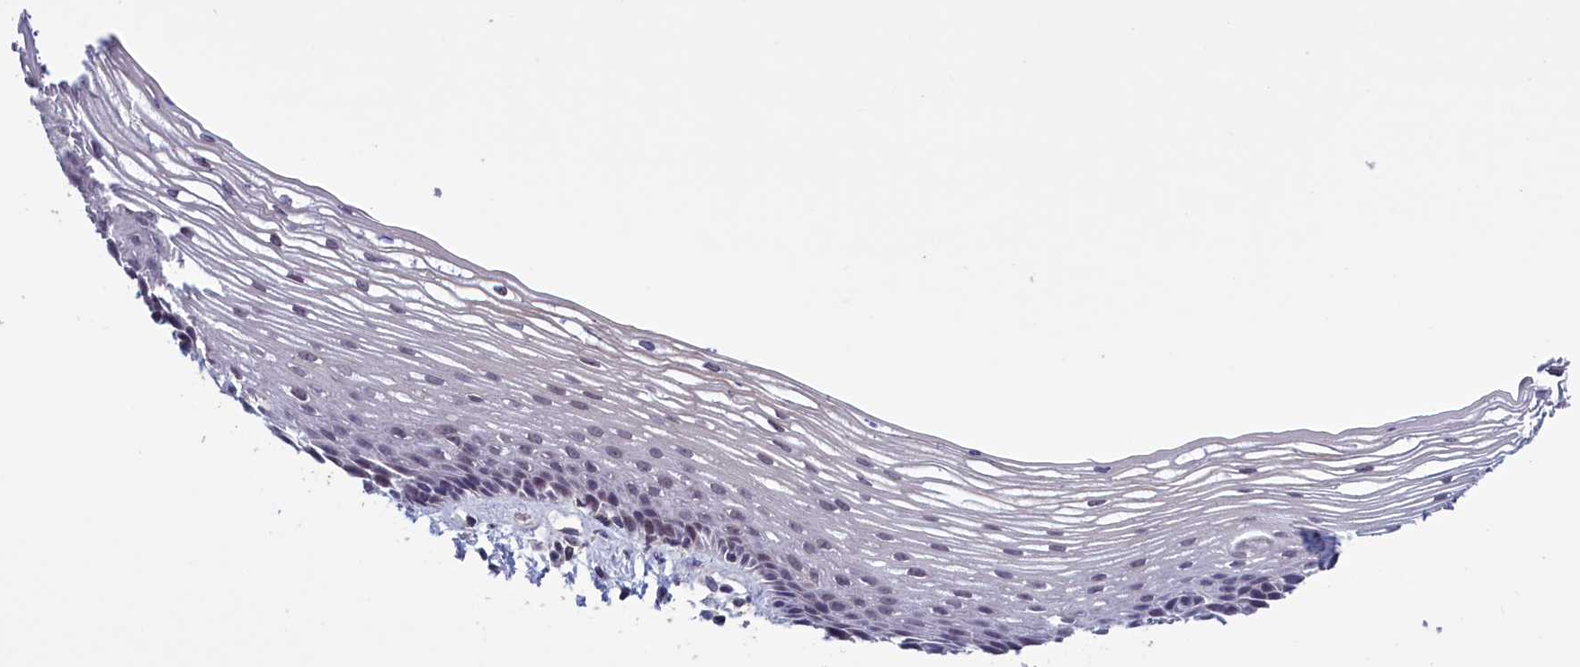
{"staining": {"intensity": "weak", "quantity": "25%-75%", "location": "nuclear"}, "tissue": "vagina", "cell_type": "Squamous epithelial cells", "image_type": "normal", "snomed": [{"axis": "morphology", "description": "Normal tissue, NOS"}, {"axis": "topography", "description": "Vagina"}], "caption": "Immunohistochemistry micrograph of benign vagina stained for a protein (brown), which exhibits low levels of weak nuclear expression in about 25%-75% of squamous epithelial cells.", "gene": "PARS2", "patient": {"sex": "female", "age": 46}}